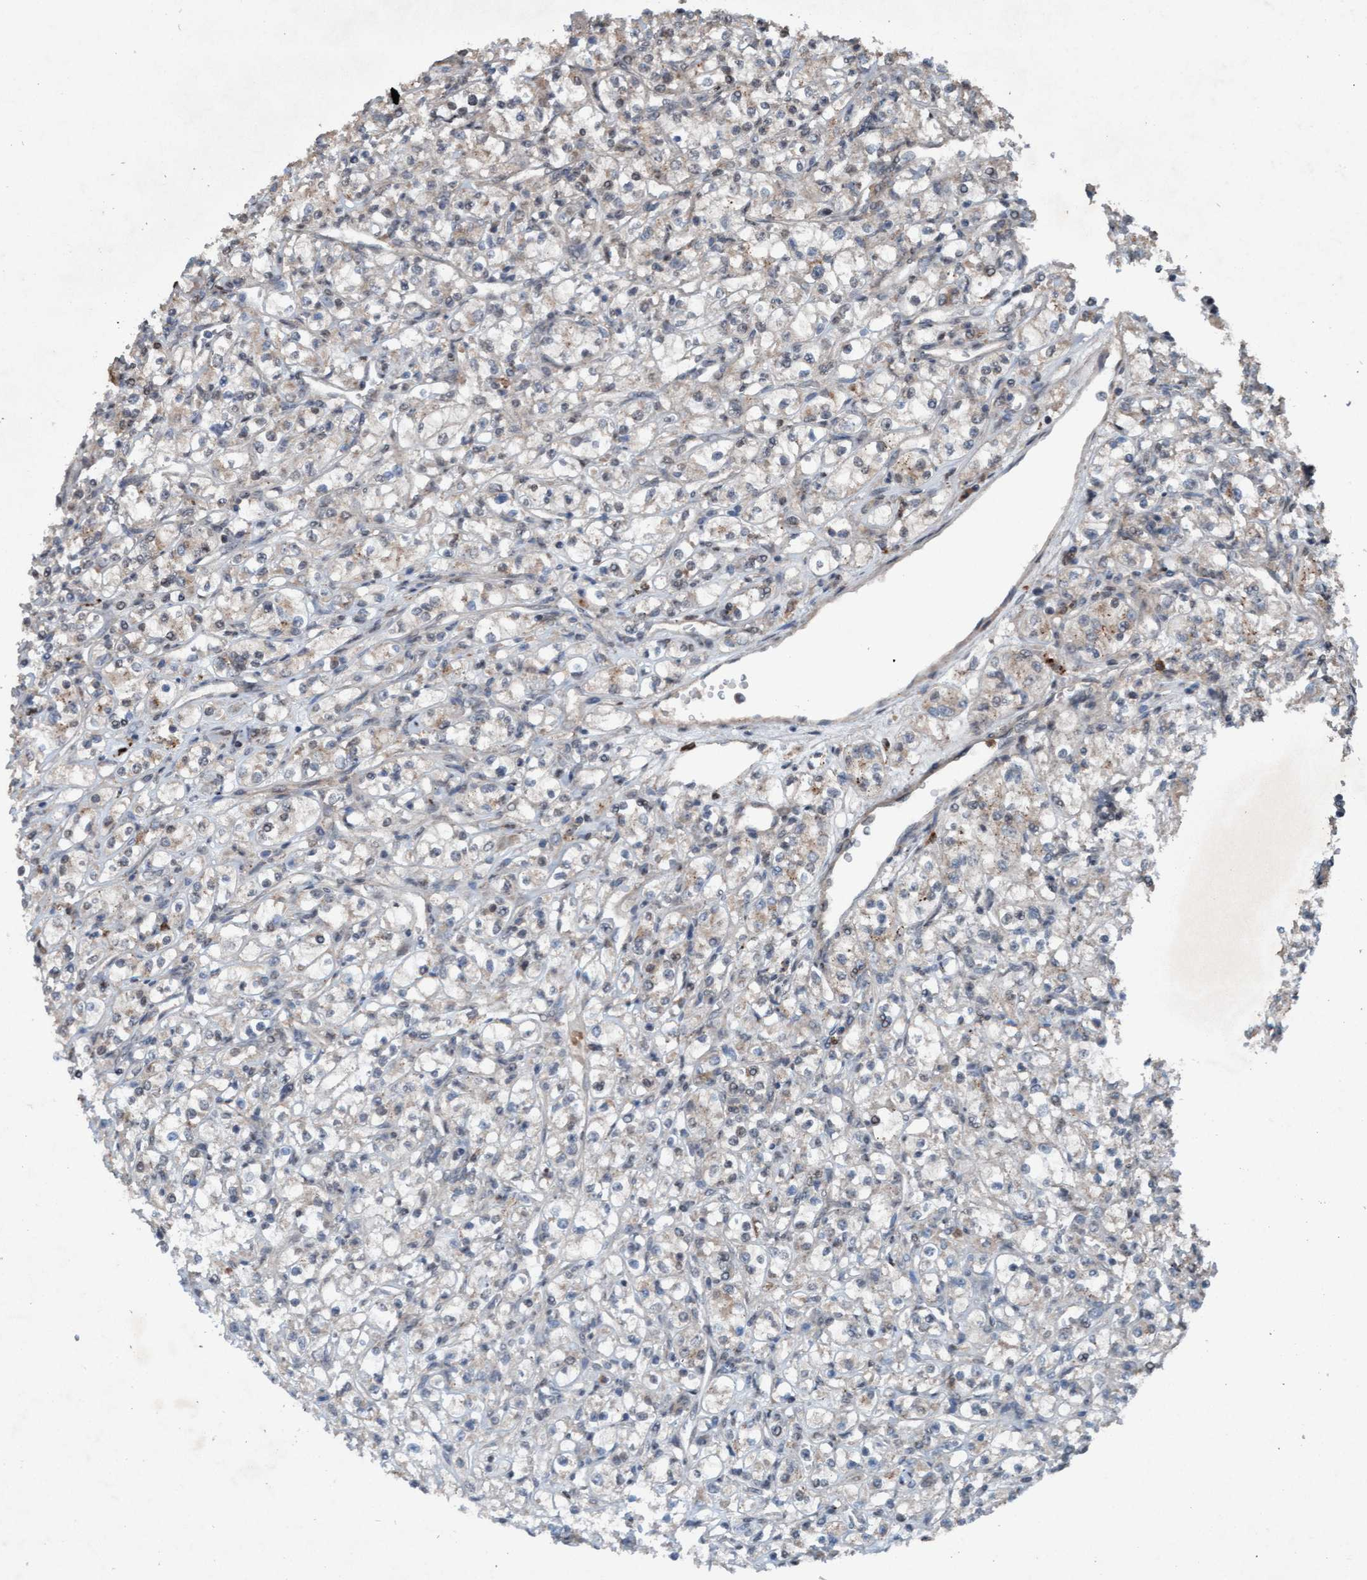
{"staining": {"intensity": "weak", "quantity": "<25%", "location": "cytoplasmic/membranous"}, "tissue": "renal cancer", "cell_type": "Tumor cells", "image_type": "cancer", "snomed": [{"axis": "morphology", "description": "Adenocarcinoma, NOS"}, {"axis": "topography", "description": "Kidney"}], "caption": "There is no significant staining in tumor cells of renal cancer (adenocarcinoma).", "gene": "PLXNB2", "patient": {"sex": "male", "age": 77}}